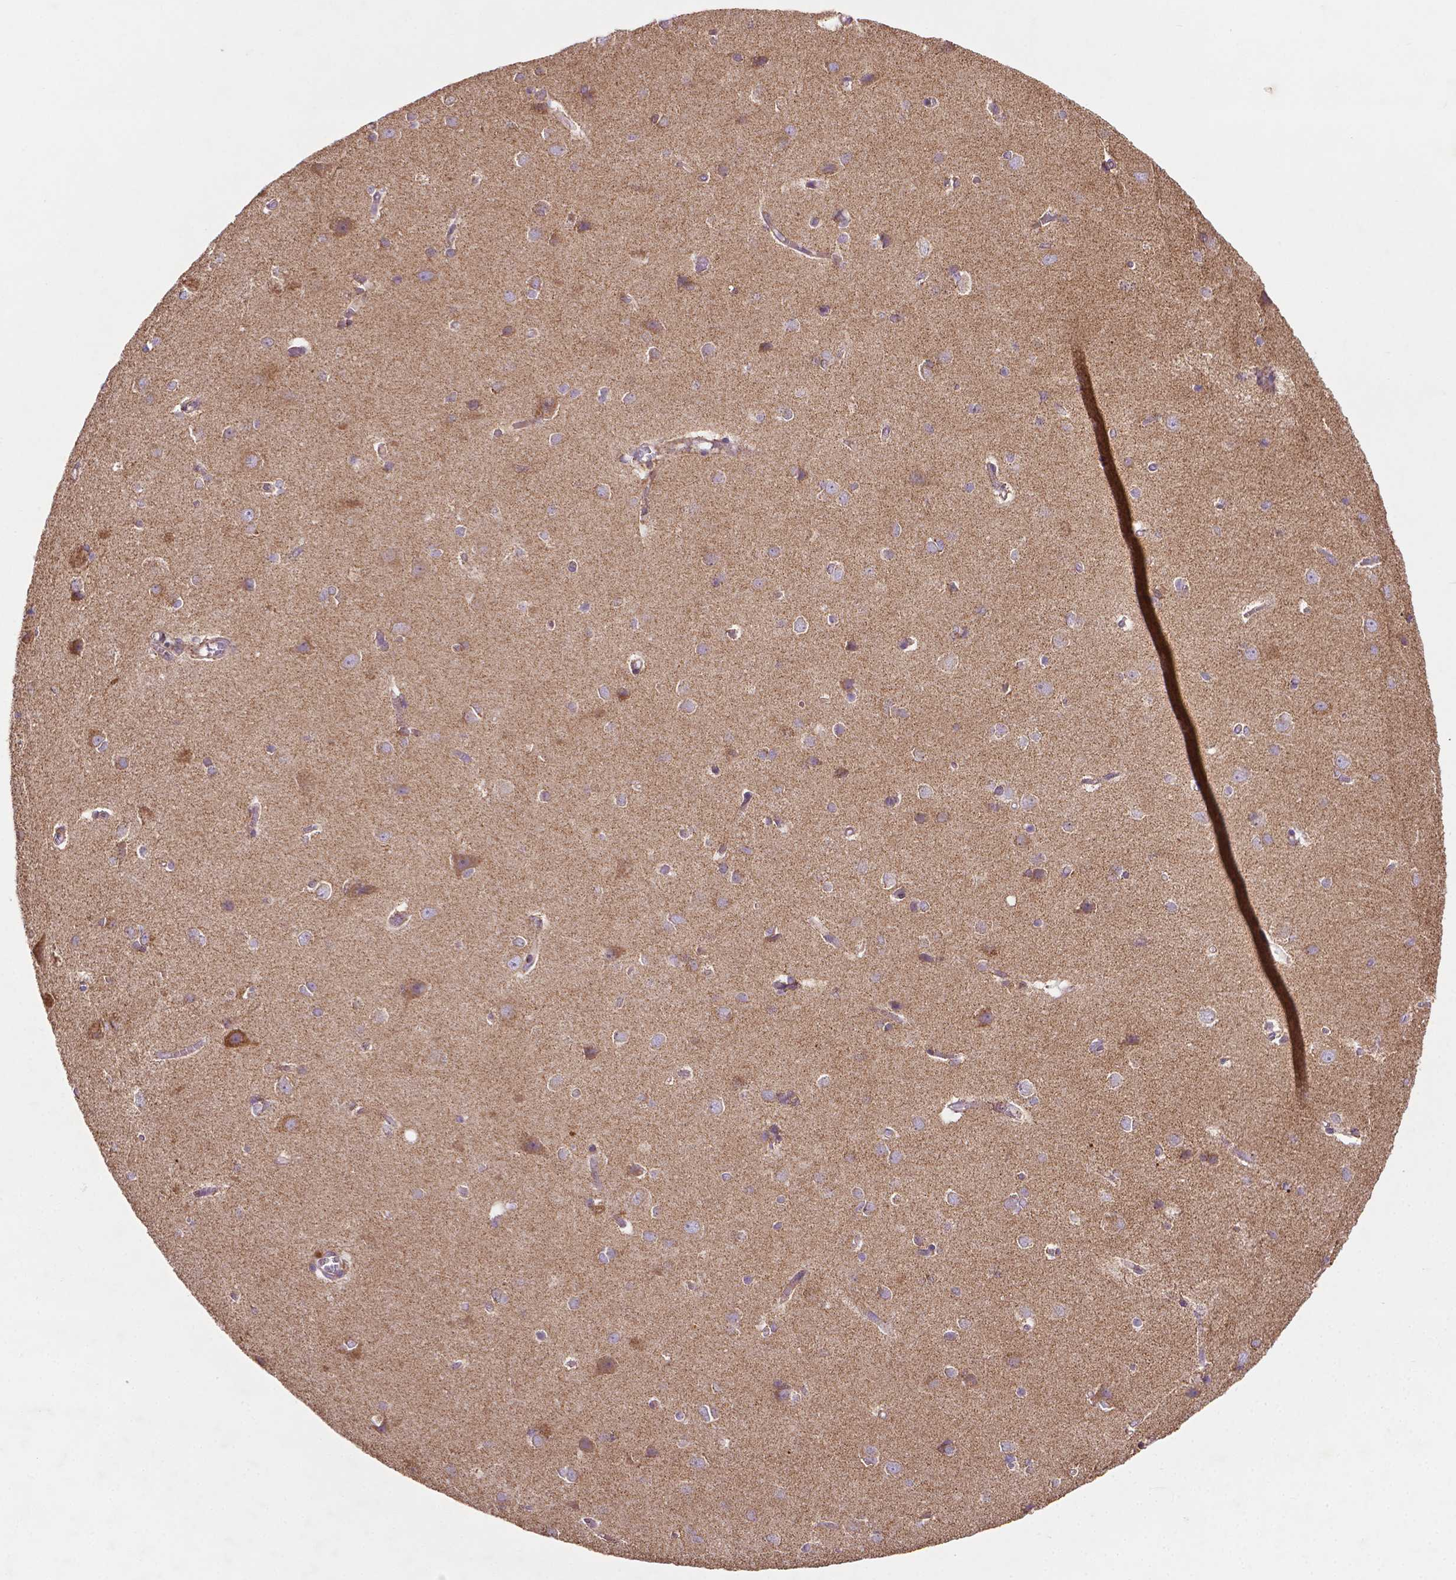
{"staining": {"intensity": "strong", "quantity": ">75%", "location": "cytoplasmic/membranous,nuclear"}, "tissue": "cerebral cortex", "cell_type": "Endothelial cells", "image_type": "normal", "snomed": [{"axis": "morphology", "description": "Normal tissue, NOS"}, {"axis": "topography", "description": "Cerebral cortex"}], "caption": "Endothelial cells reveal high levels of strong cytoplasmic/membranous,nuclear staining in approximately >75% of cells in normal cerebral cortex. (DAB IHC with brightfield microscopy, high magnification).", "gene": "ILVBL", "patient": {"sex": "male", "age": 37}}